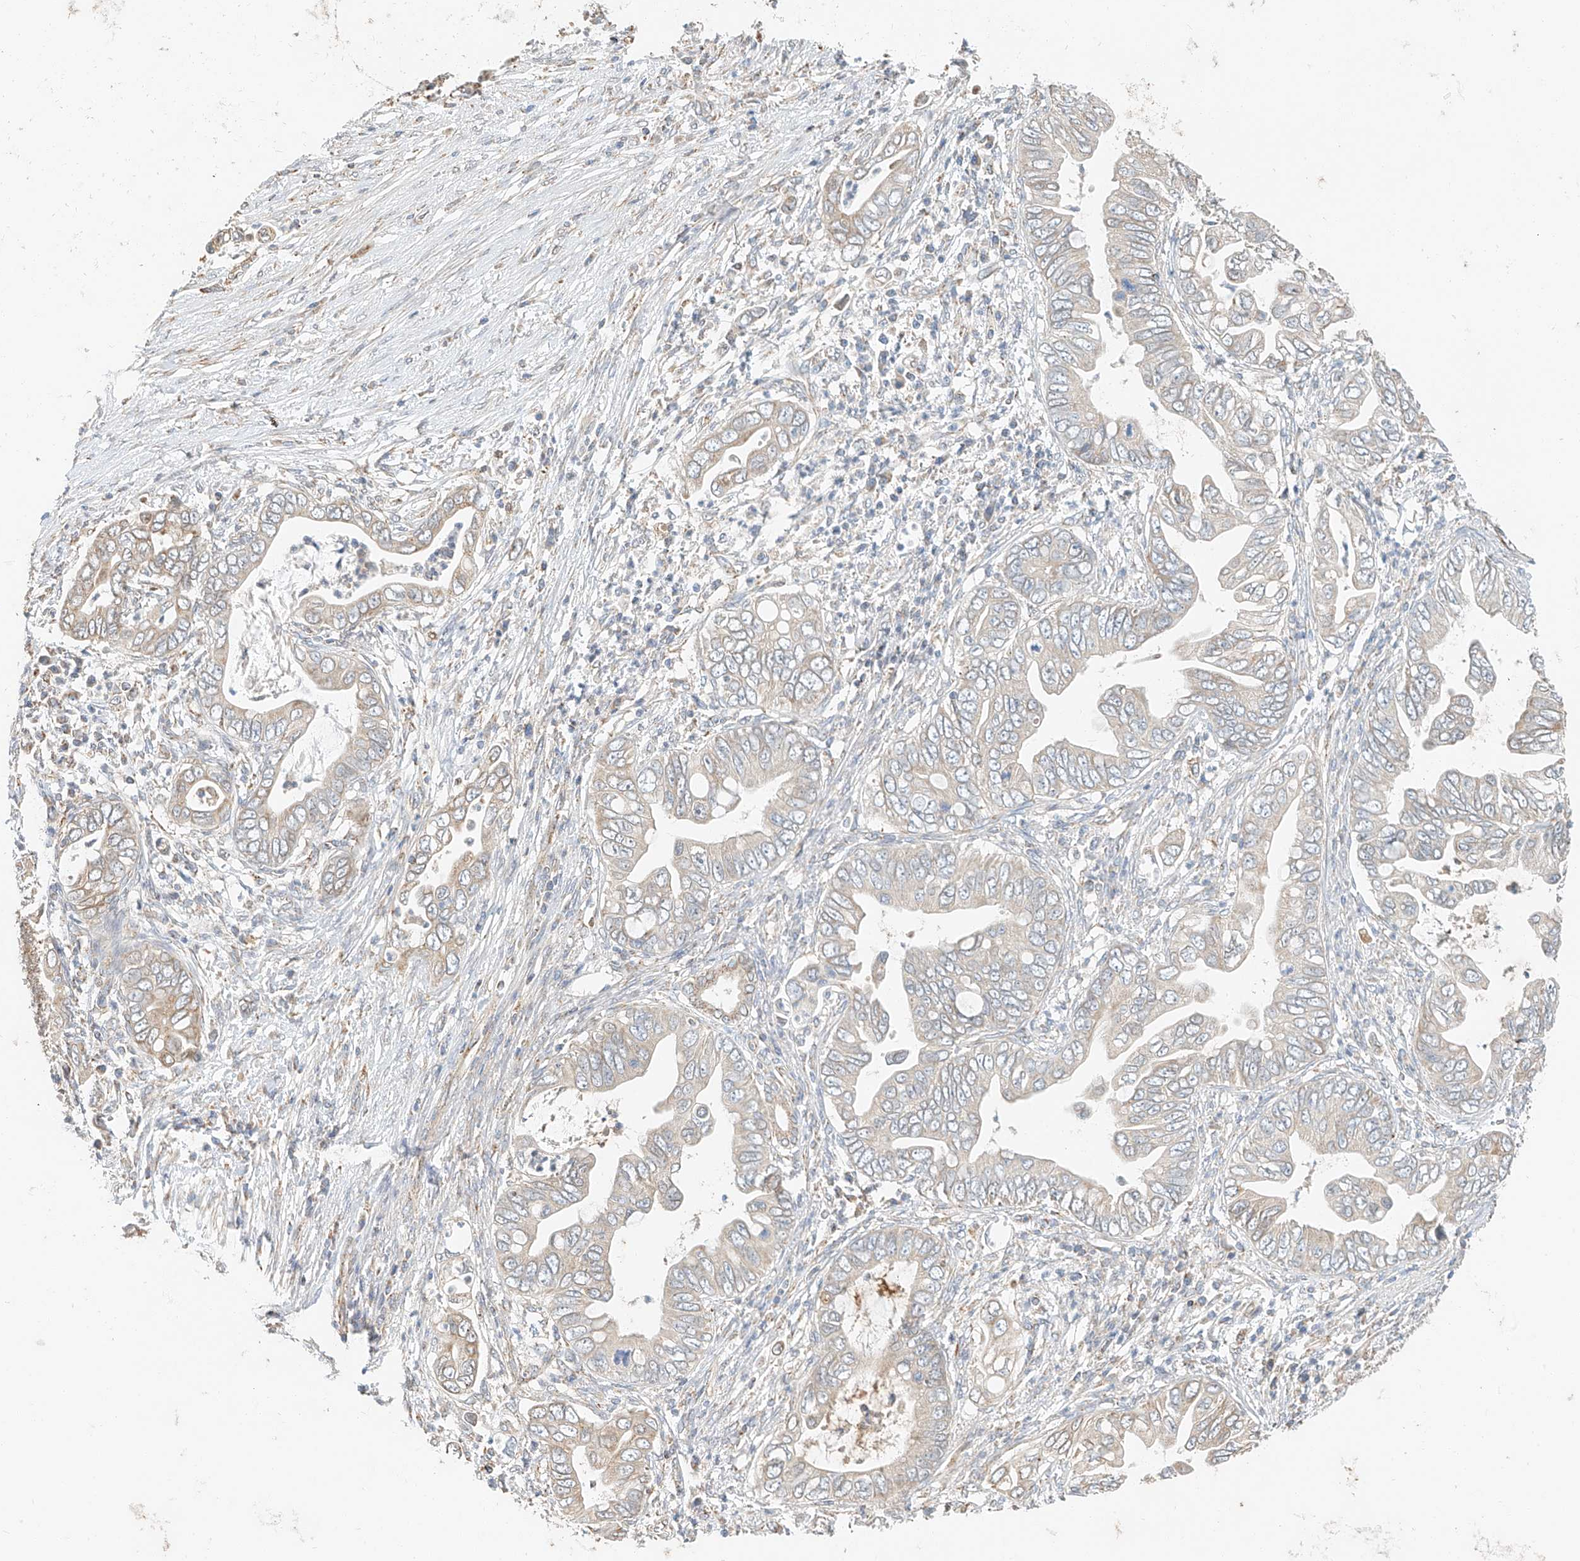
{"staining": {"intensity": "negative", "quantity": "none", "location": "none"}, "tissue": "pancreatic cancer", "cell_type": "Tumor cells", "image_type": "cancer", "snomed": [{"axis": "morphology", "description": "Adenocarcinoma, NOS"}, {"axis": "topography", "description": "Pancreas"}], "caption": "There is no significant expression in tumor cells of pancreatic adenocarcinoma.", "gene": "YIPF7", "patient": {"sex": "male", "age": 75}}